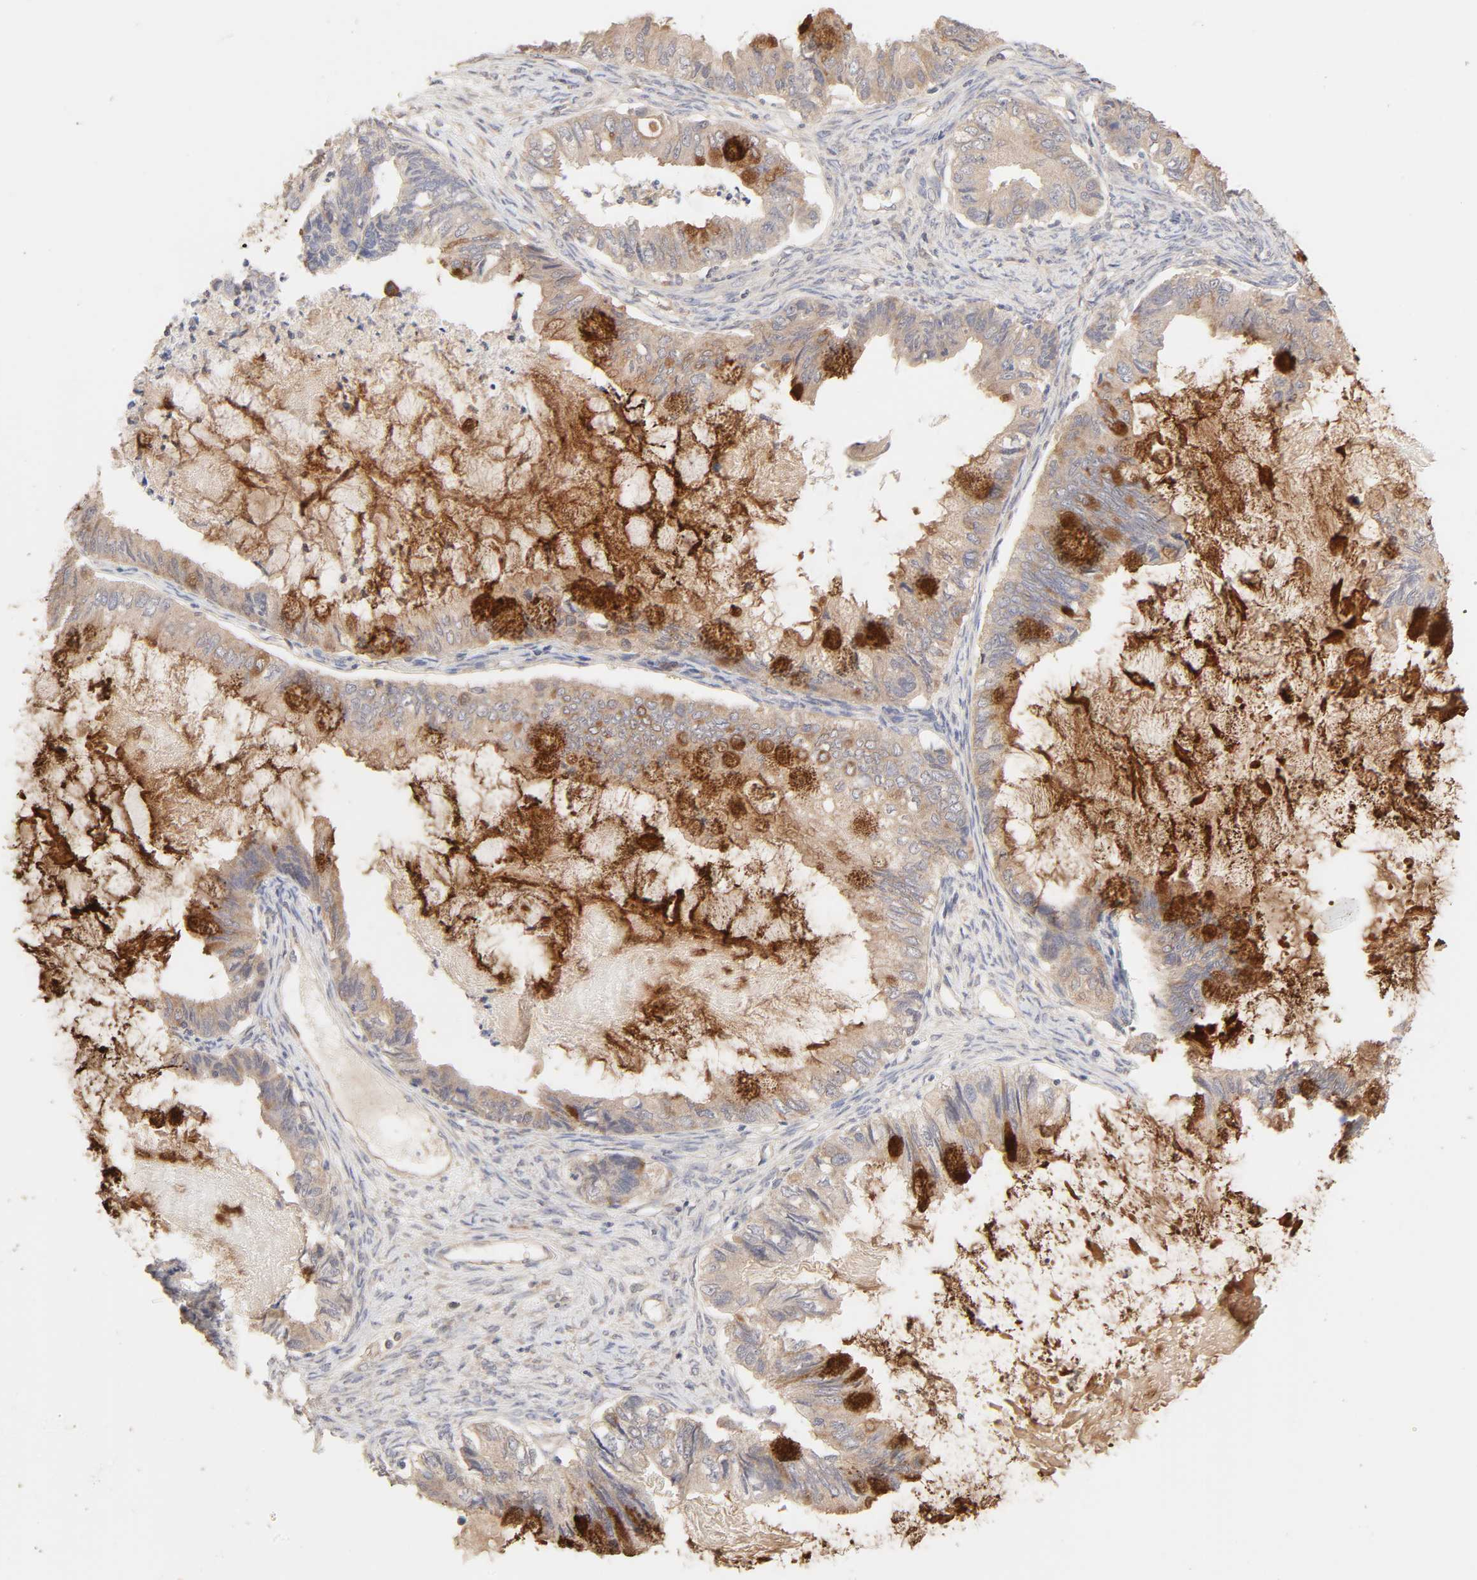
{"staining": {"intensity": "strong", "quantity": "<25%", "location": "cytoplasmic/membranous"}, "tissue": "ovarian cancer", "cell_type": "Tumor cells", "image_type": "cancer", "snomed": [{"axis": "morphology", "description": "Cystadenocarcinoma, mucinous, NOS"}, {"axis": "topography", "description": "Ovary"}], "caption": "DAB (3,3'-diaminobenzidine) immunohistochemical staining of ovarian mucinous cystadenocarcinoma shows strong cytoplasmic/membranous protein positivity in approximately <25% of tumor cells.", "gene": "AP1G2", "patient": {"sex": "female", "age": 80}}